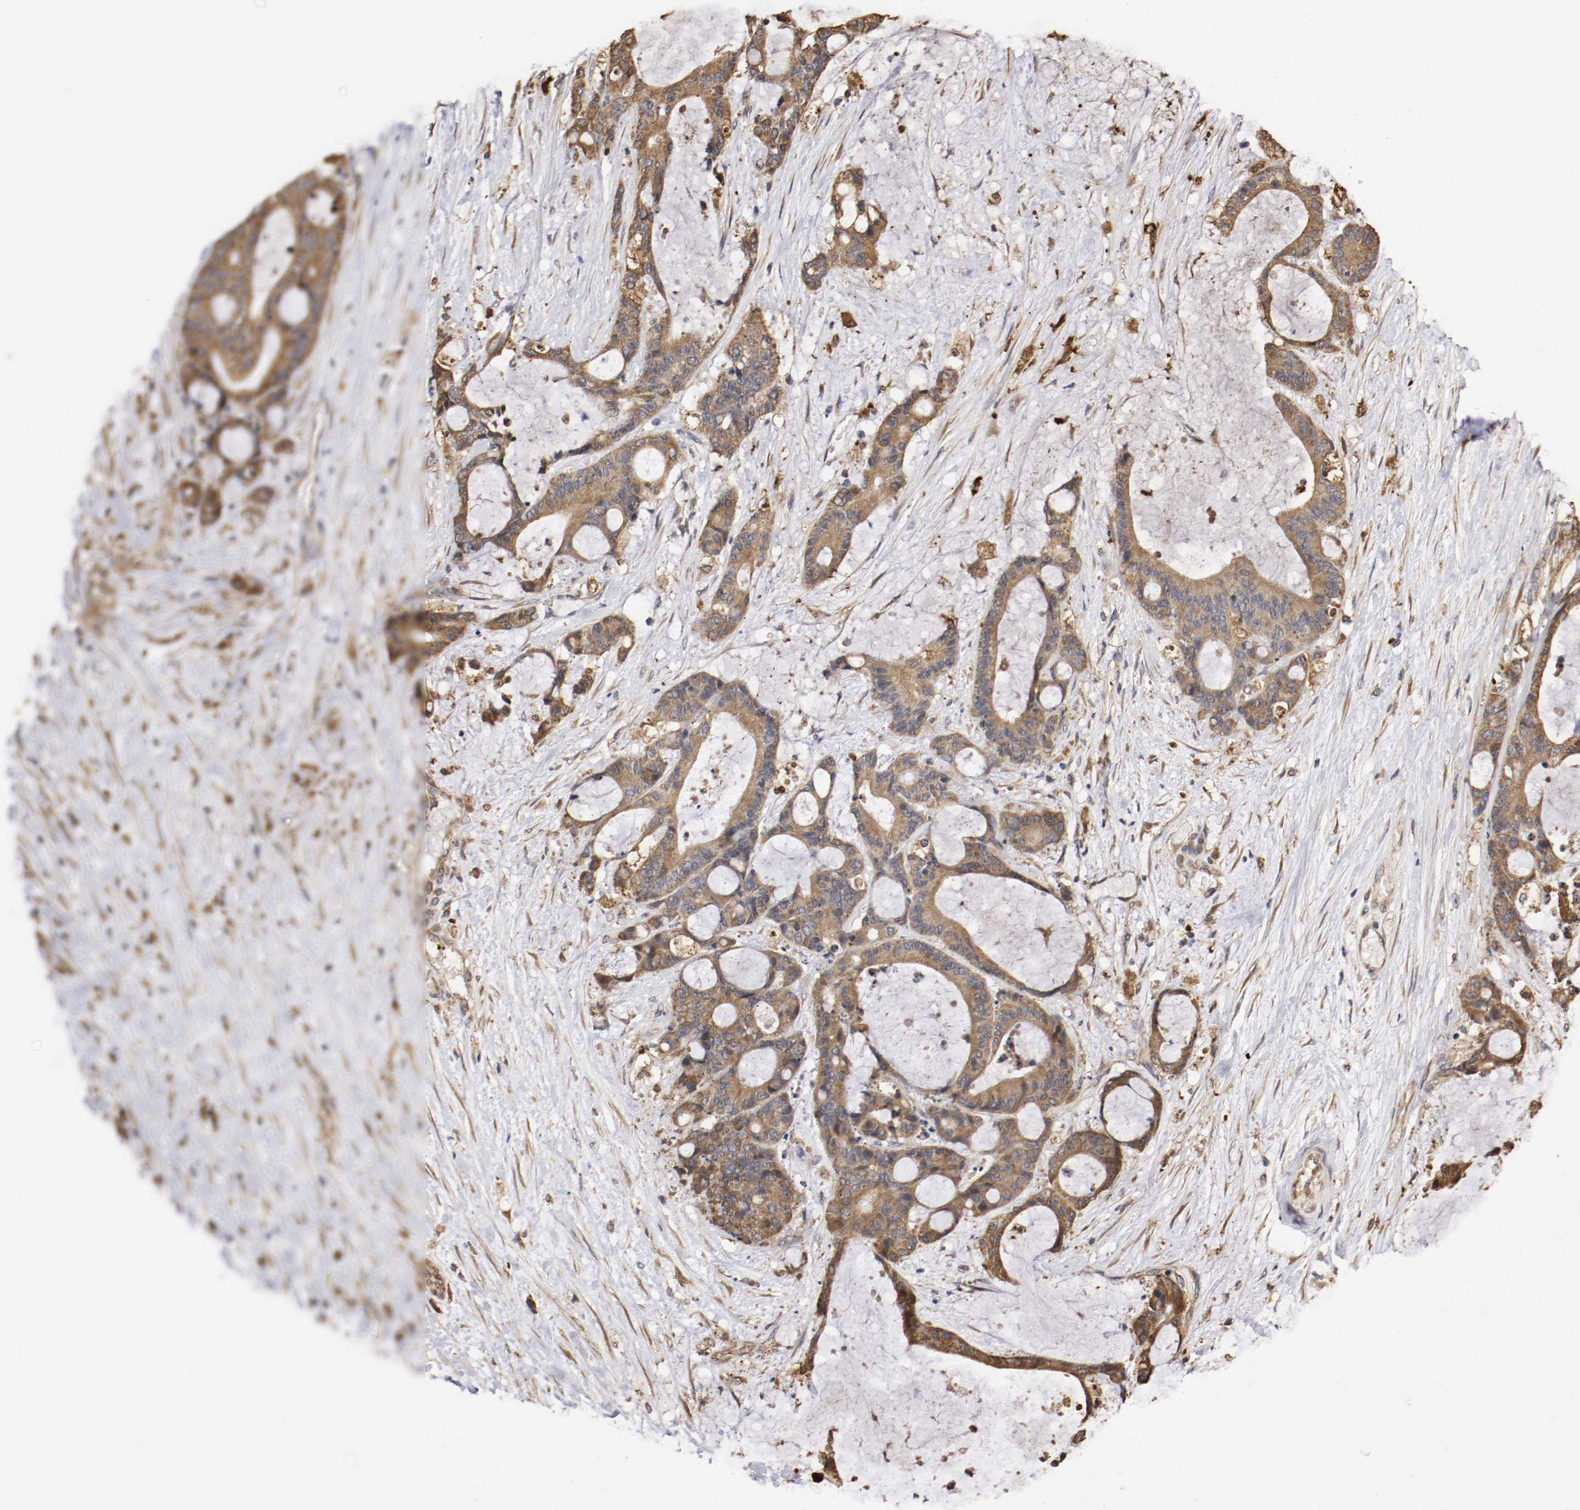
{"staining": {"intensity": "moderate", "quantity": ">75%", "location": "cytoplasmic/membranous"}, "tissue": "liver cancer", "cell_type": "Tumor cells", "image_type": "cancer", "snomed": [{"axis": "morphology", "description": "Cholangiocarcinoma"}, {"axis": "topography", "description": "Liver"}], "caption": "Immunohistochemical staining of human cholangiocarcinoma (liver) displays medium levels of moderate cytoplasmic/membranous protein staining in about >75% of tumor cells.", "gene": "VEZT", "patient": {"sex": "female", "age": 73}}